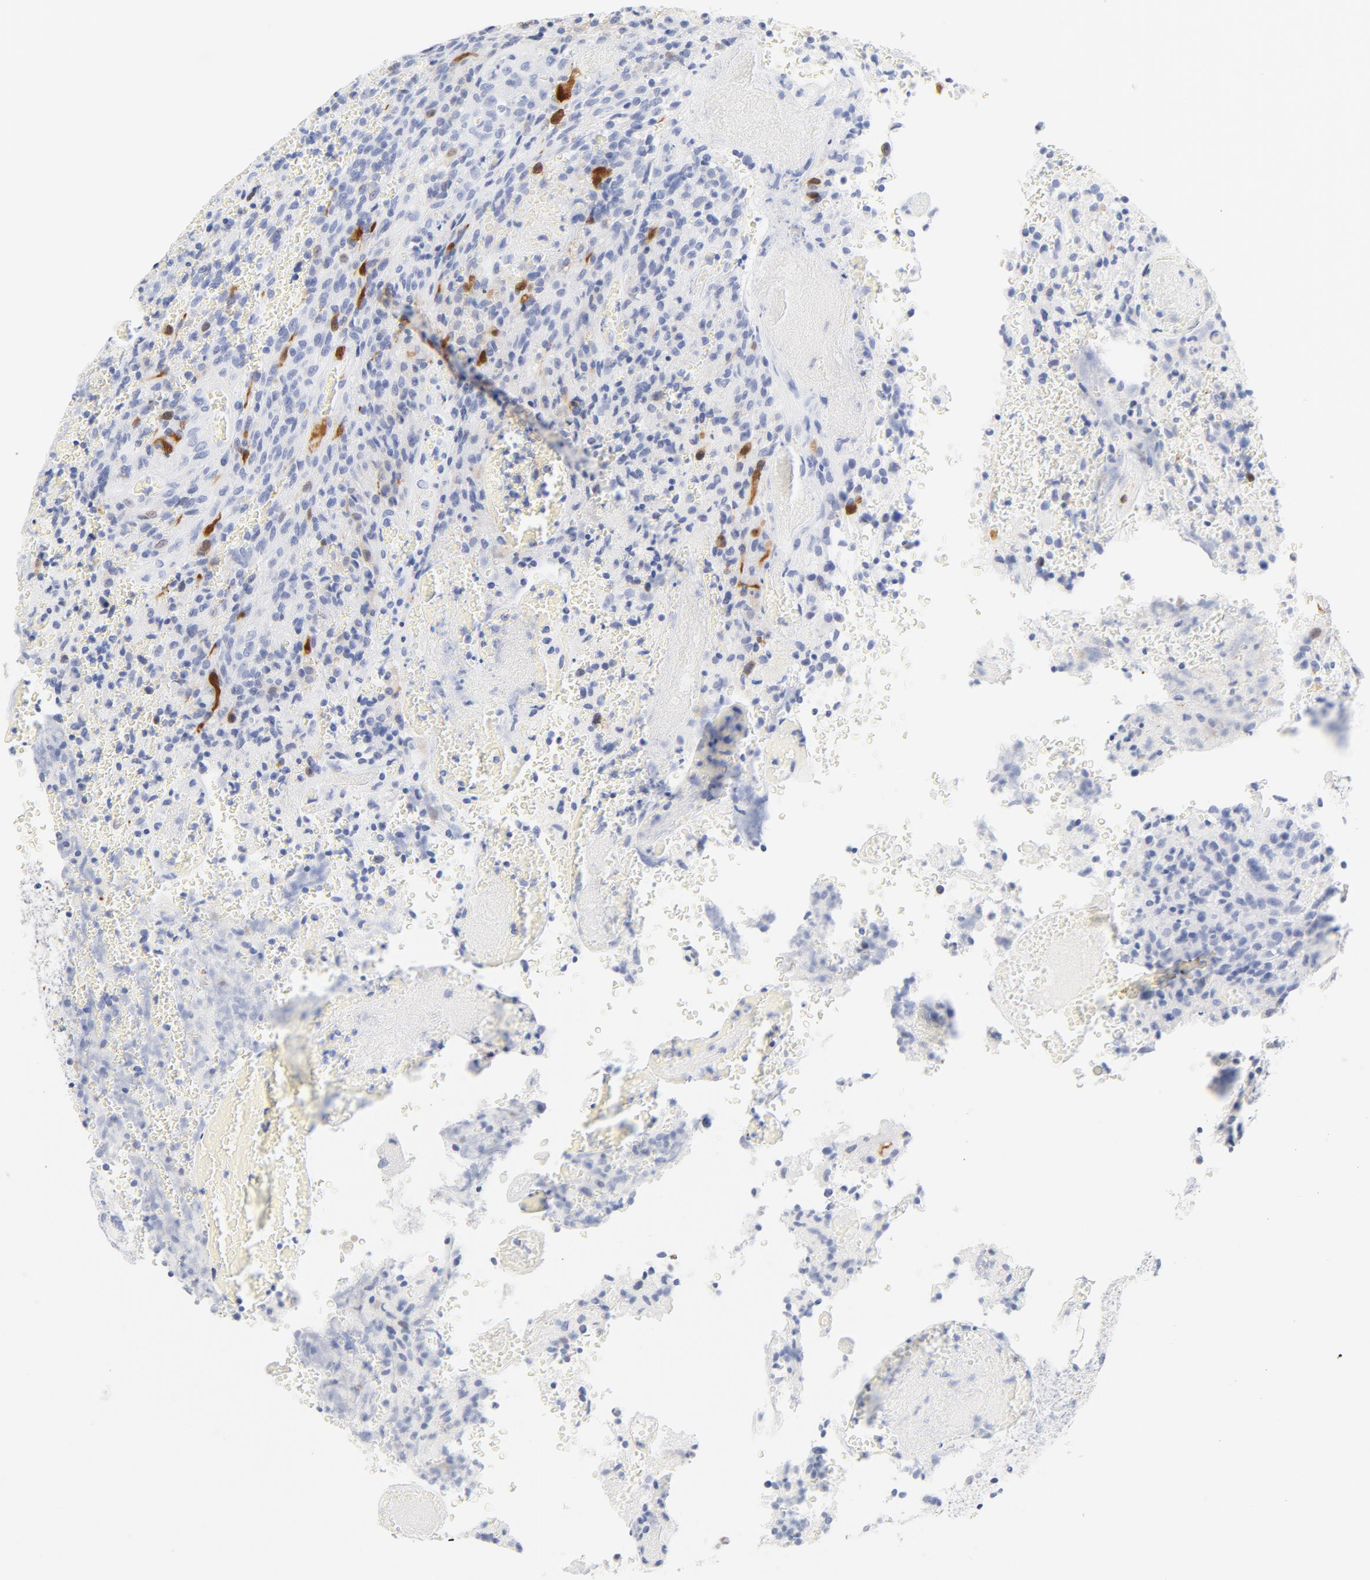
{"staining": {"intensity": "strong", "quantity": "<25%", "location": "nuclear"}, "tissue": "glioma", "cell_type": "Tumor cells", "image_type": "cancer", "snomed": [{"axis": "morphology", "description": "Normal tissue, NOS"}, {"axis": "morphology", "description": "Glioma, malignant, High grade"}, {"axis": "topography", "description": "Cerebral cortex"}], "caption": "Approximately <25% of tumor cells in glioma show strong nuclear protein staining as visualized by brown immunohistochemical staining.", "gene": "CDC20", "patient": {"sex": "male", "age": 56}}